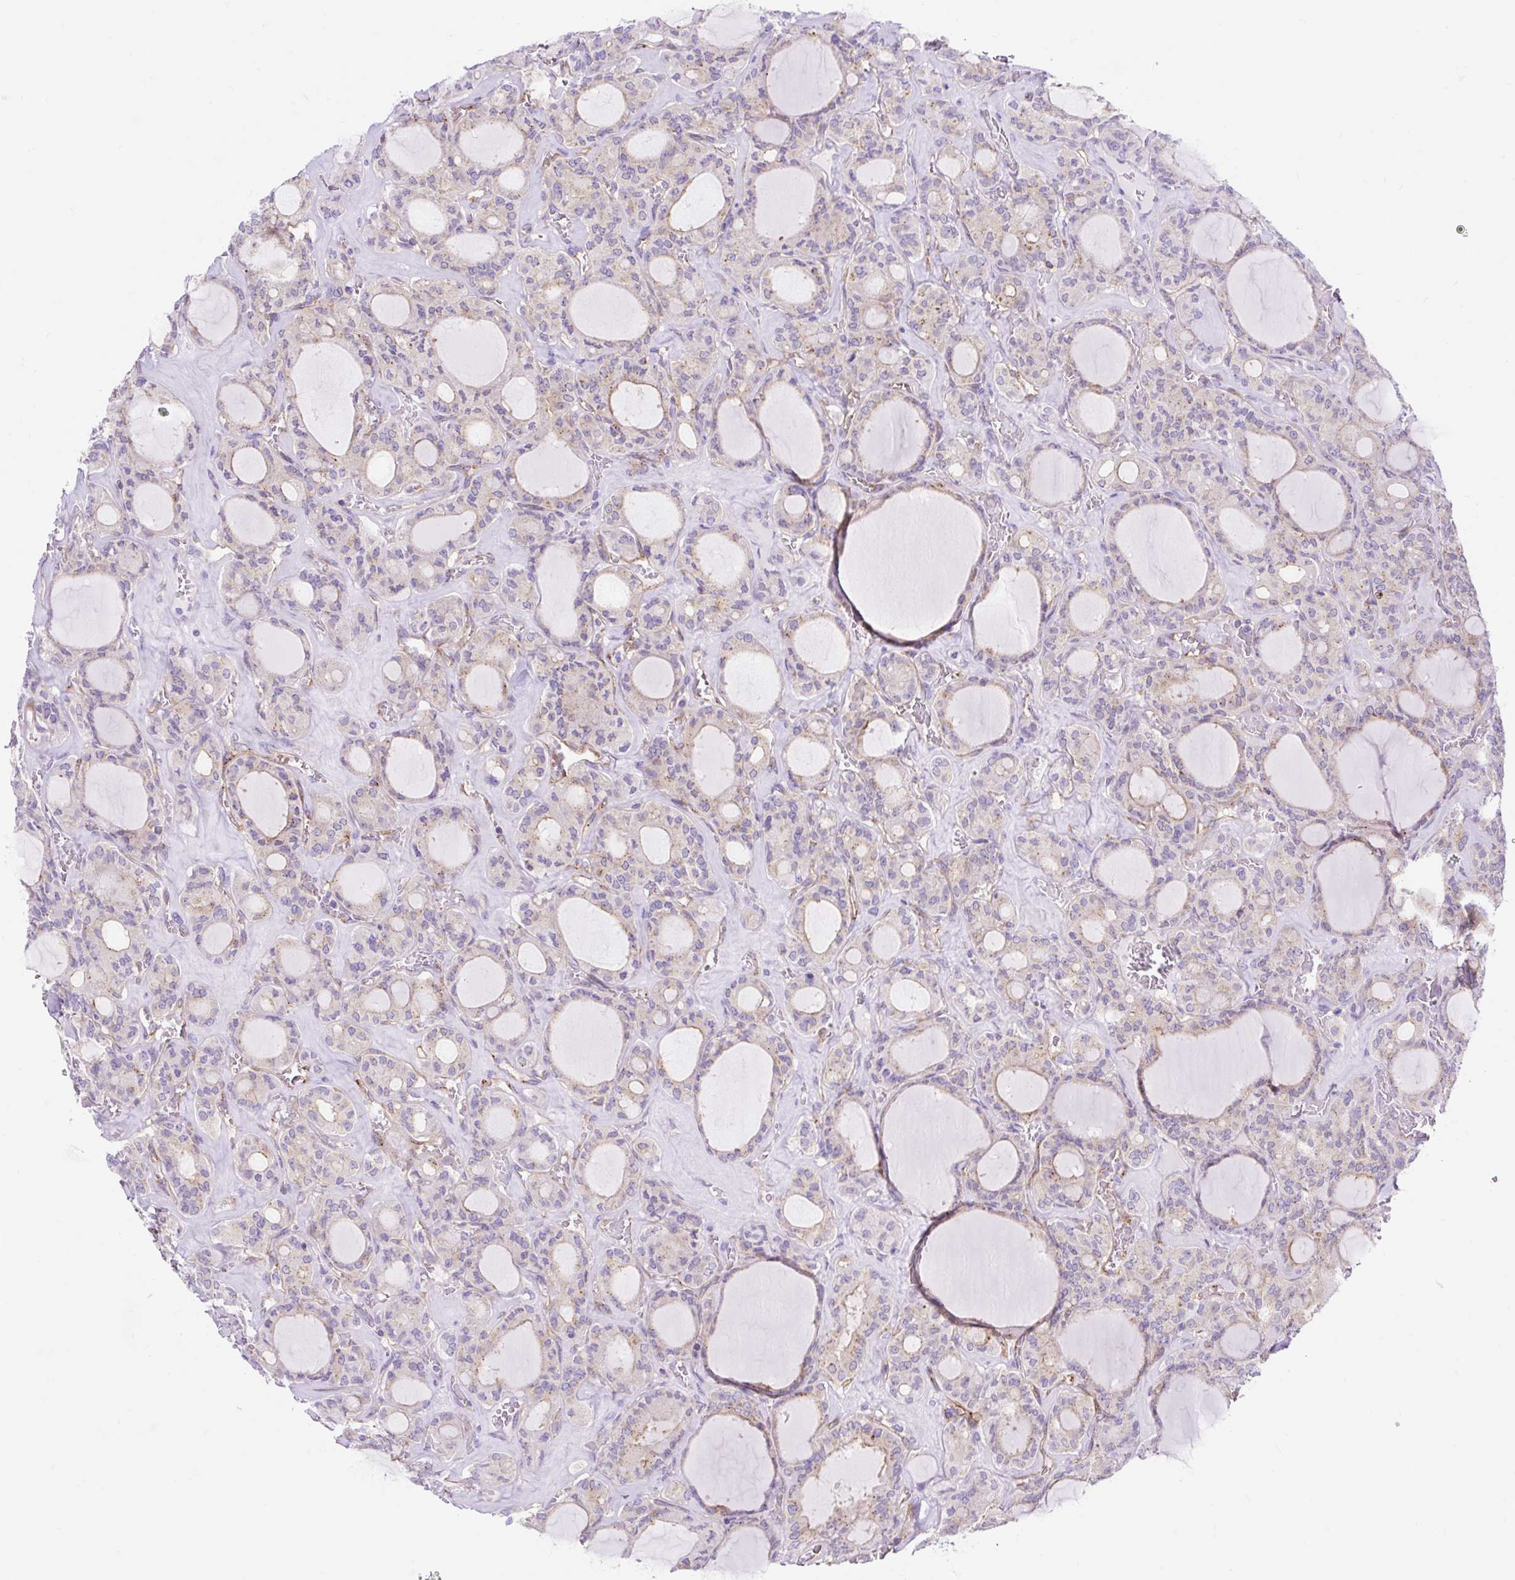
{"staining": {"intensity": "moderate", "quantity": "<25%", "location": "cytoplasmic/membranous"}, "tissue": "thyroid cancer", "cell_type": "Tumor cells", "image_type": "cancer", "snomed": [{"axis": "morphology", "description": "Papillary adenocarcinoma, NOS"}, {"axis": "topography", "description": "Thyroid gland"}], "caption": "Moderate cytoplasmic/membranous protein expression is seen in approximately <25% of tumor cells in papillary adenocarcinoma (thyroid).", "gene": "HIP1R", "patient": {"sex": "male", "age": 87}}